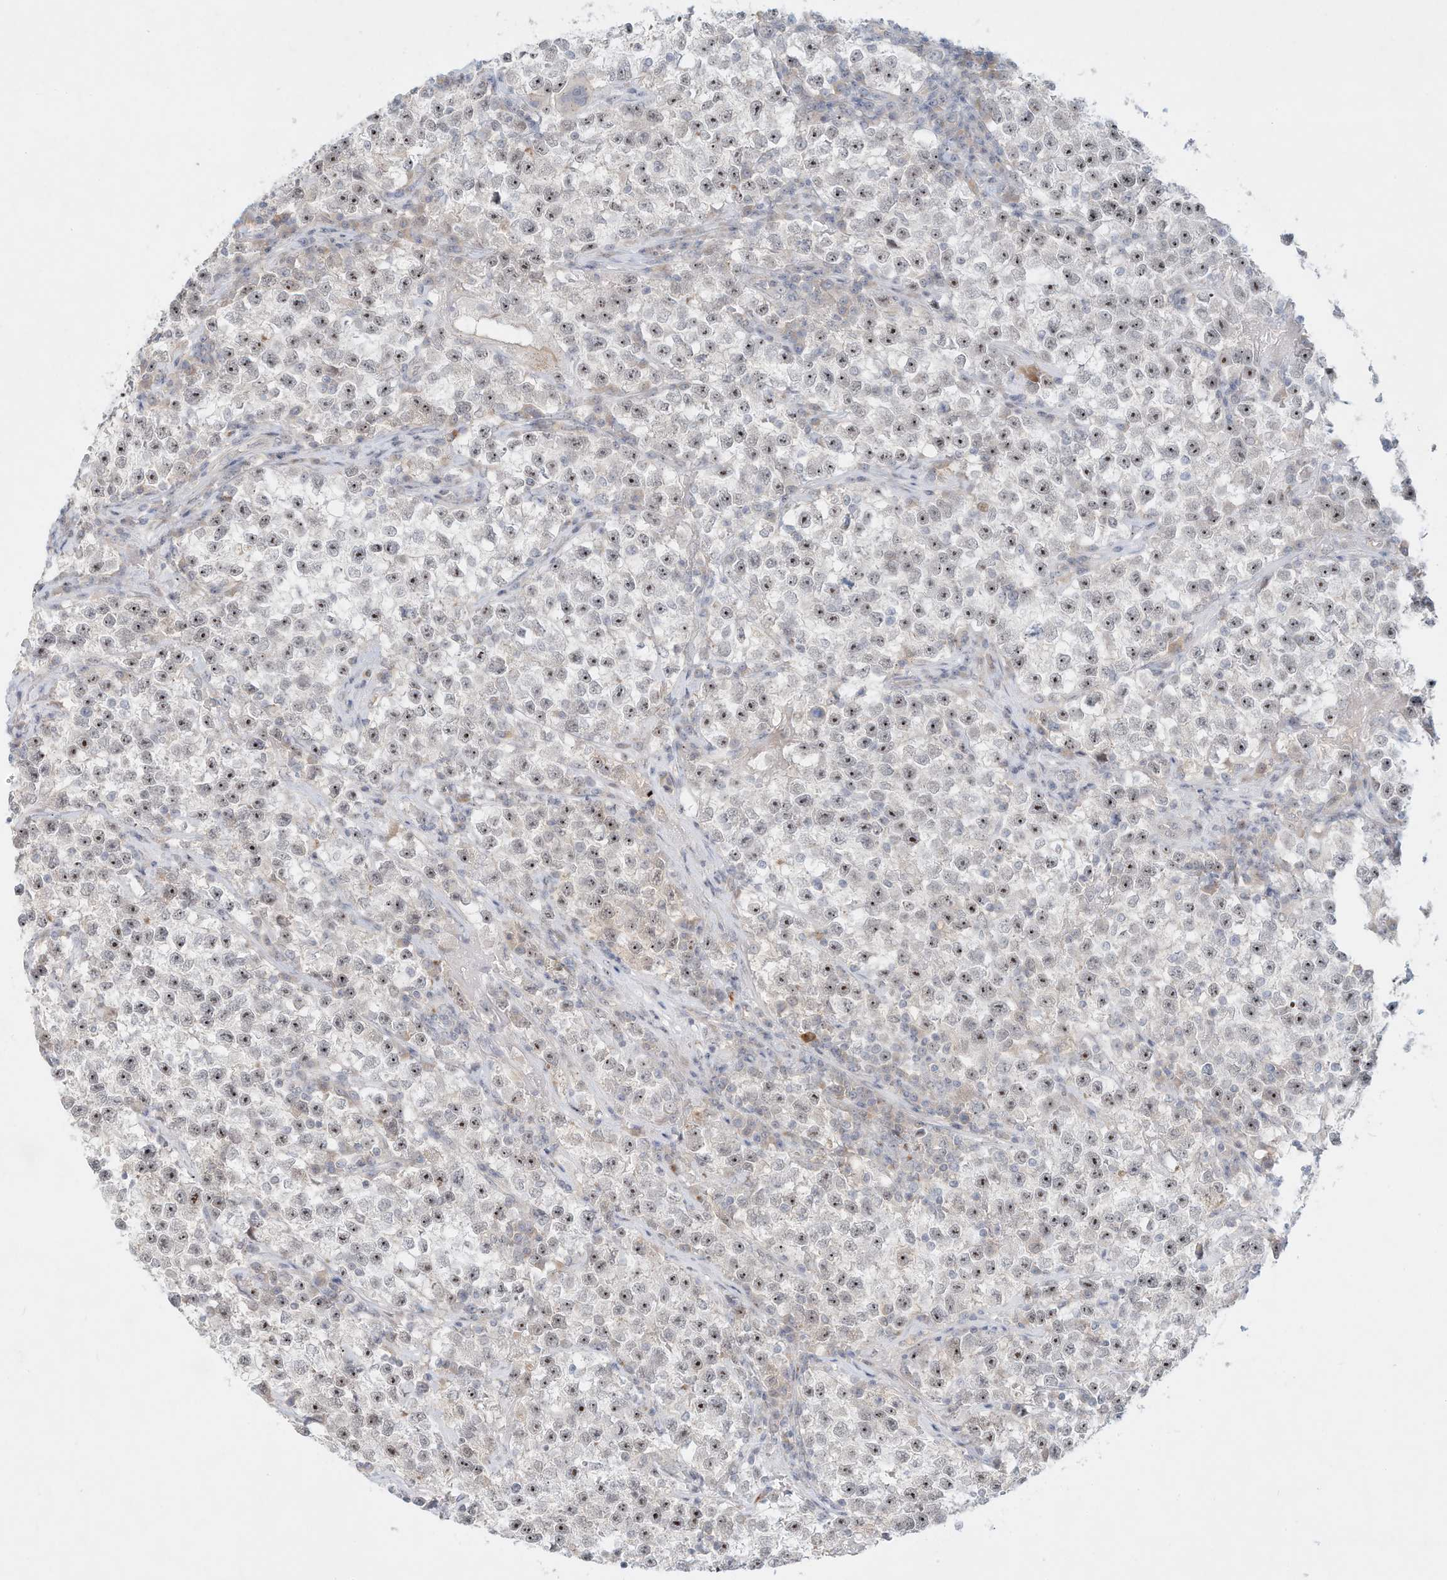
{"staining": {"intensity": "moderate", "quantity": ">75%", "location": "nuclear"}, "tissue": "testis cancer", "cell_type": "Tumor cells", "image_type": "cancer", "snomed": [{"axis": "morphology", "description": "Seminoma, NOS"}, {"axis": "topography", "description": "Testis"}], "caption": "A histopathology image showing moderate nuclear positivity in approximately >75% of tumor cells in testis cancer (seminoma), as visualized by brown immunohistochemical staining.", "gene": "PAK6", "patient": {"sex": "male", "age": 22}}